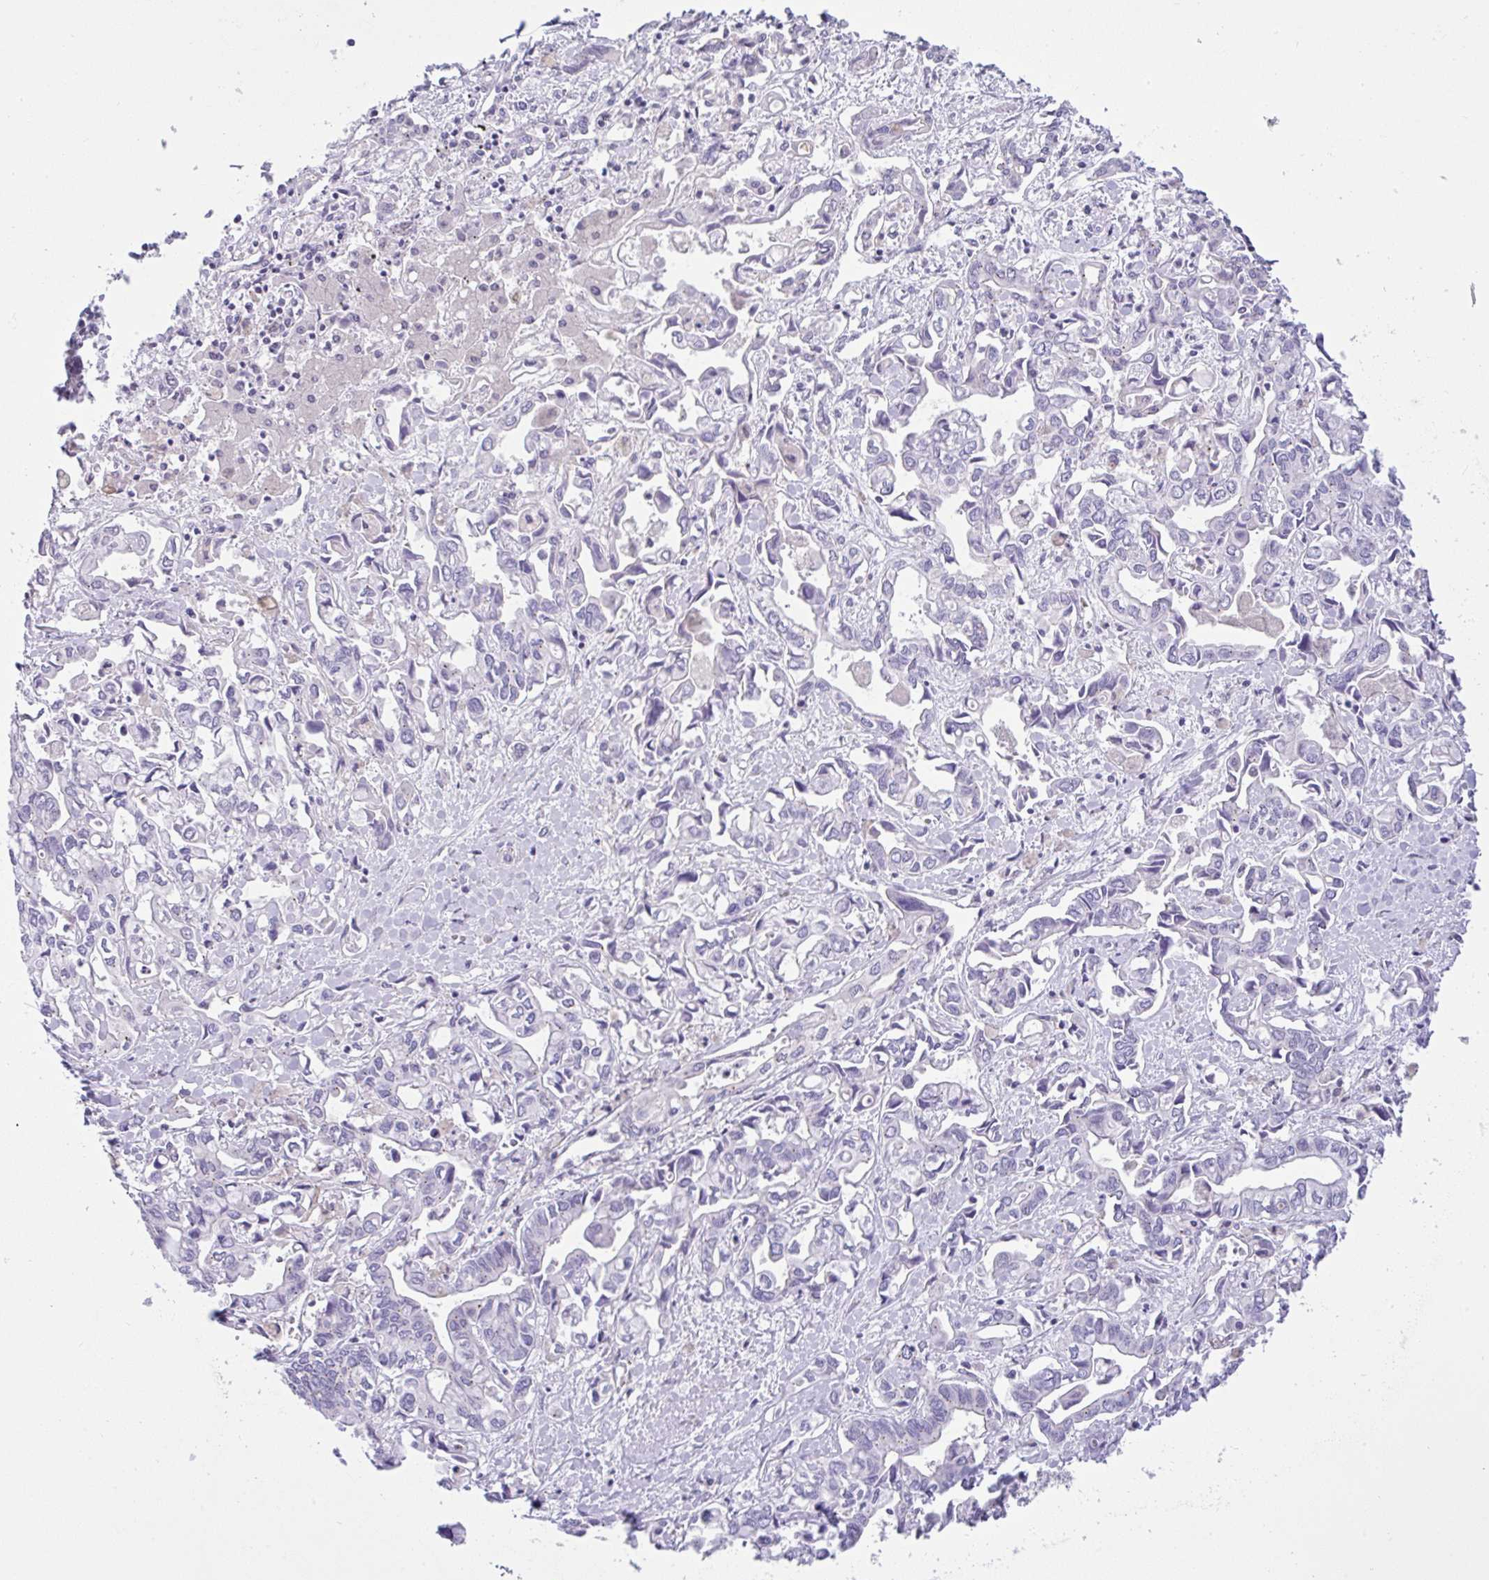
{"staining": {"intensity": "negative", "quantity": "none", "location": "none"}, "tissue": "liver cancer", "cell_type": "Tumor cells", "image_type": "cancer", "snomed": [{"axis": "morphology", "description": "Cholangiocarcinoma"}, {"axis": "topography", "description": "Liver"}], "caption": "A high-resolution photomicrograph shows IHC staining of liver cancer (cholangiocarcinoma), which demonstrates no significant expression in tumor cells.", "gene": "FAM177A1", "patient": {"sex": "female", "age": 64}}